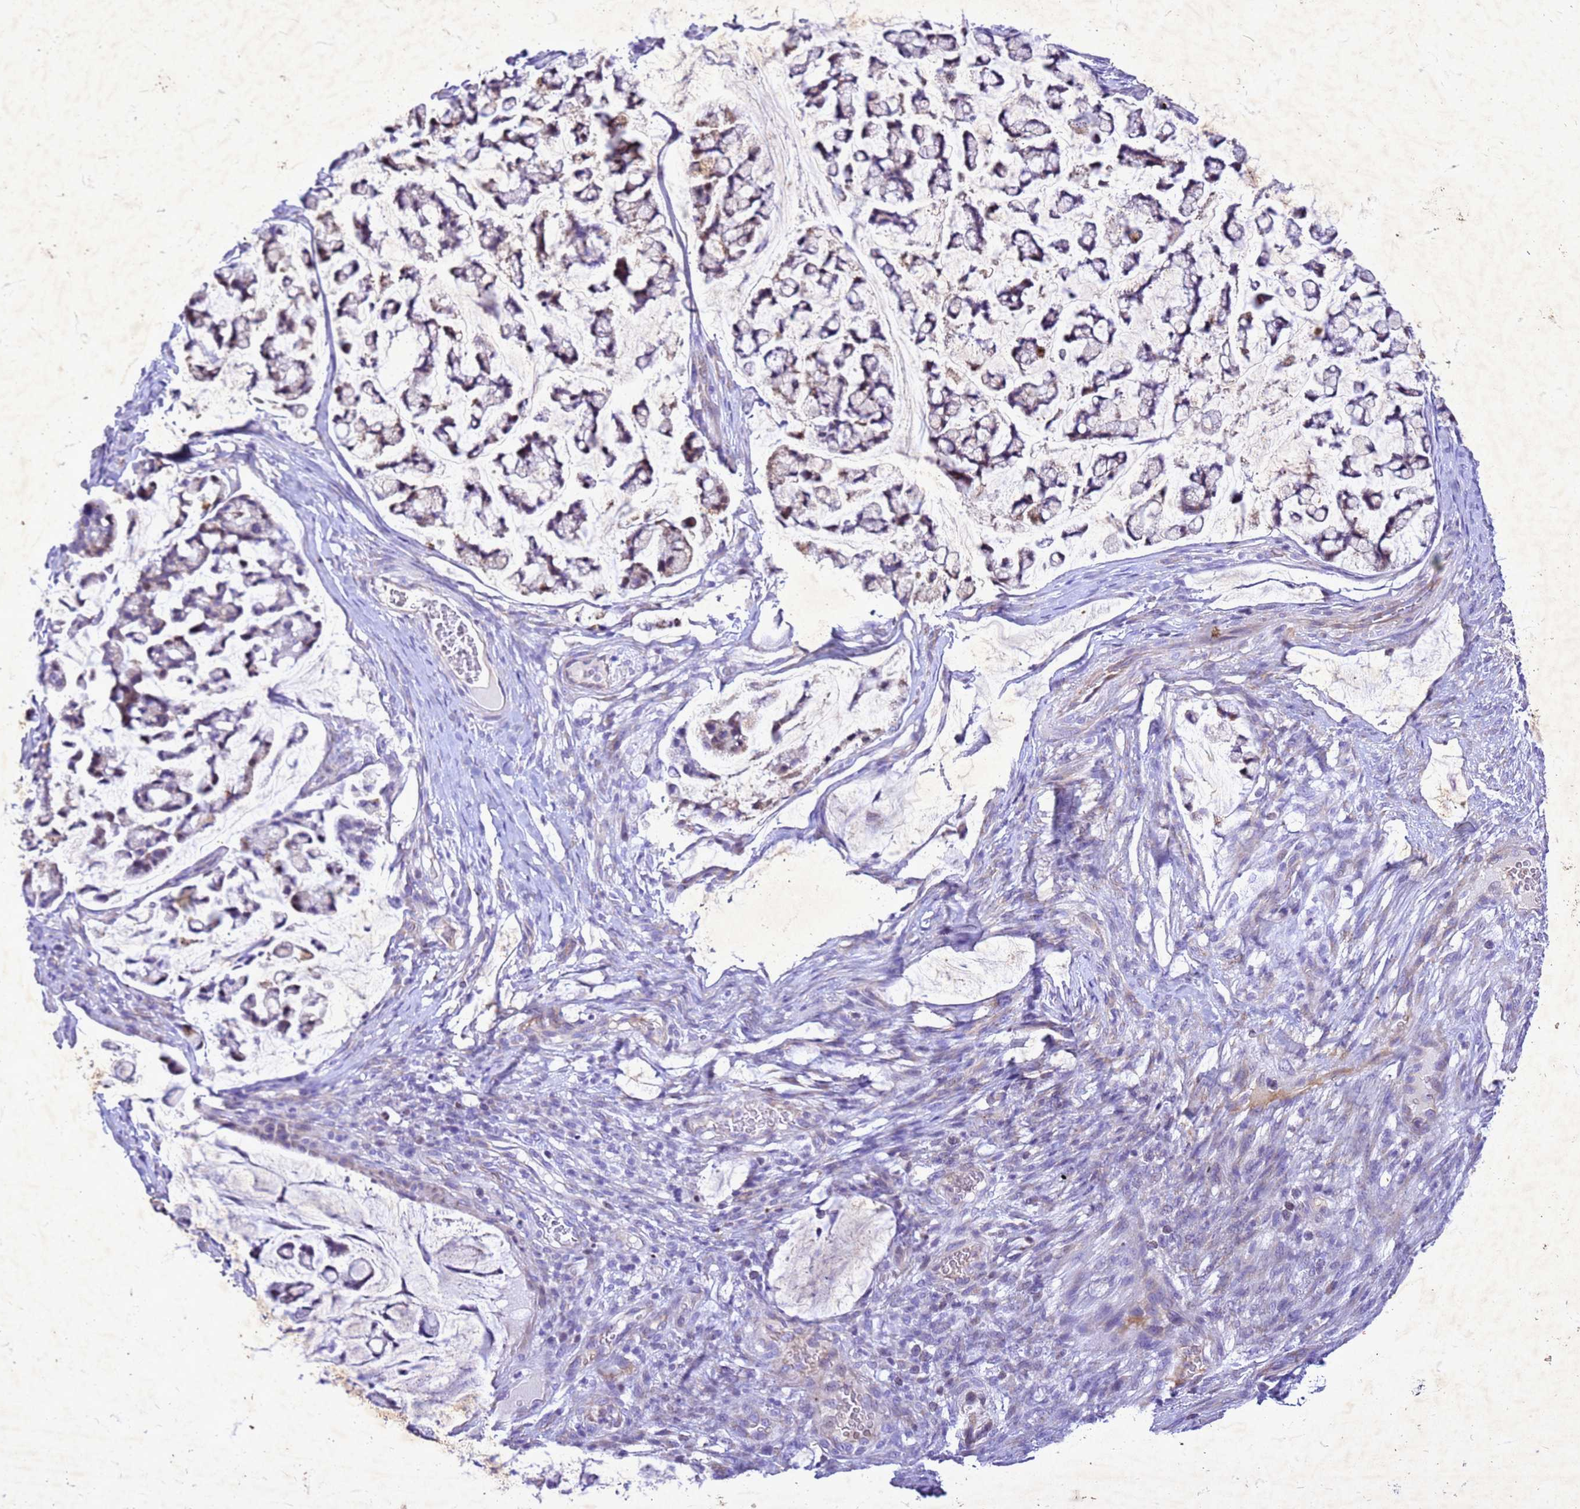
{"staining": {"intensity": "weak", "quantity": "<25%", "location": "cytoplasmic/membranous"}, "tissue": "stomach cancer", "cell_type": "Tumor cells", "image_type": "cancer", "snomed": [{"axis": "morphology", "description": "Adenocarcinoma, NOS"}, {"axis": "topography", "description": "Stomach, lower"}], "caption": "This photomicrograph is of stomach cancer (adenocarcinoma) stained with IHC to label a protein in brown with the nuclei are counter-stained blue. There is no positivity in tumor cells.", "gene": "COPS9", "patient": {"sex": "male", "age": 67}}